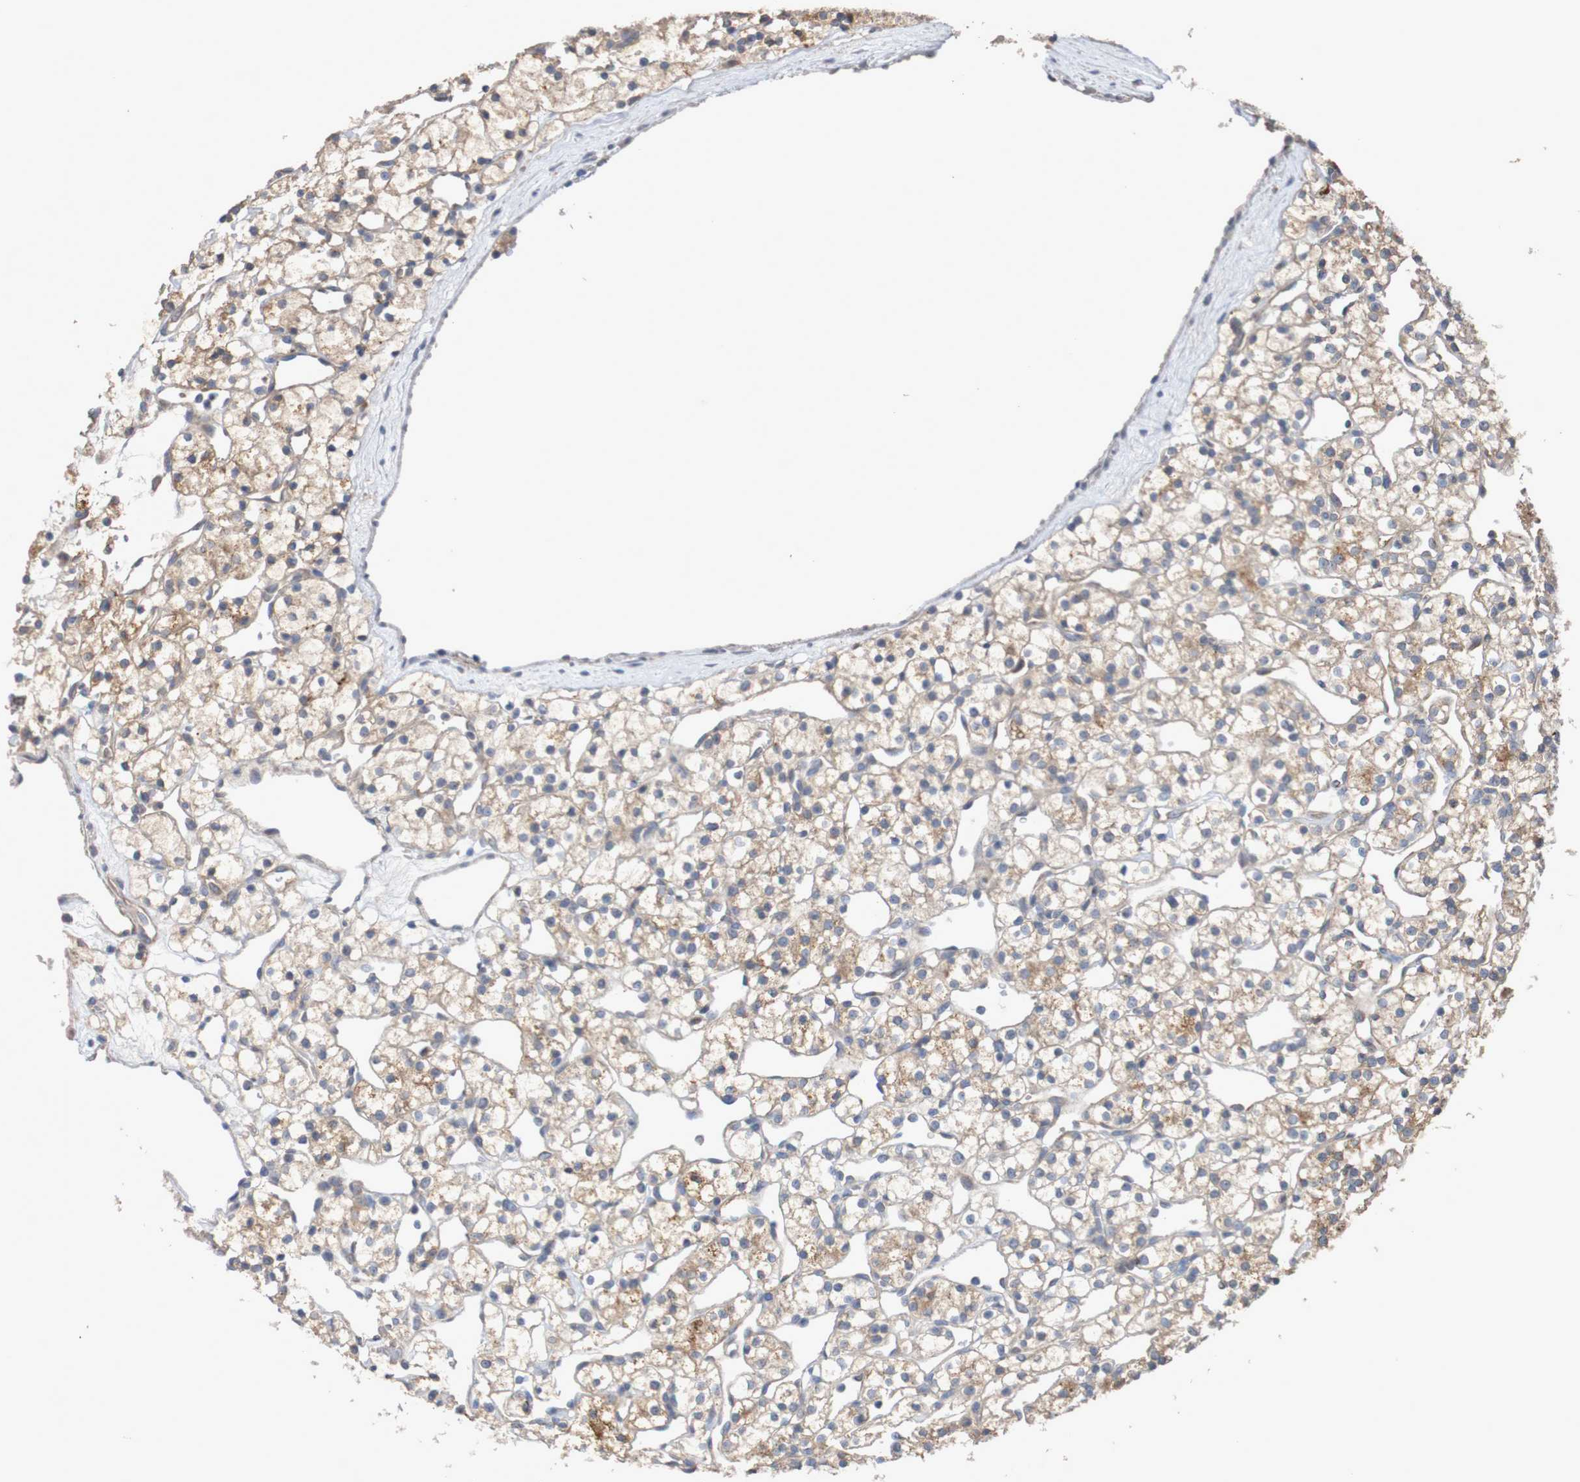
{"staining": {"intensity": "moderate", "quantity": "25%-75%", "location": "cytoplasmic/membranous"}, "tissue": "renal cancer", "cell_type": "Tumor cells", "image_type": "cancer", "snomed": [{"axis": "morphology", "description": "Adenocarcinoma, NOS"}, {"axis": "topography", "description": "Kidney"}], "caption": "Protein expression analysis of human renal cancer (adenocarcinoma) reveals moderate cytoplasmic/membranous positivity in approximately 25%-75% of tumor cells.", "gene": "PHYH", "patient": {"sex": "female", "age": 60}}